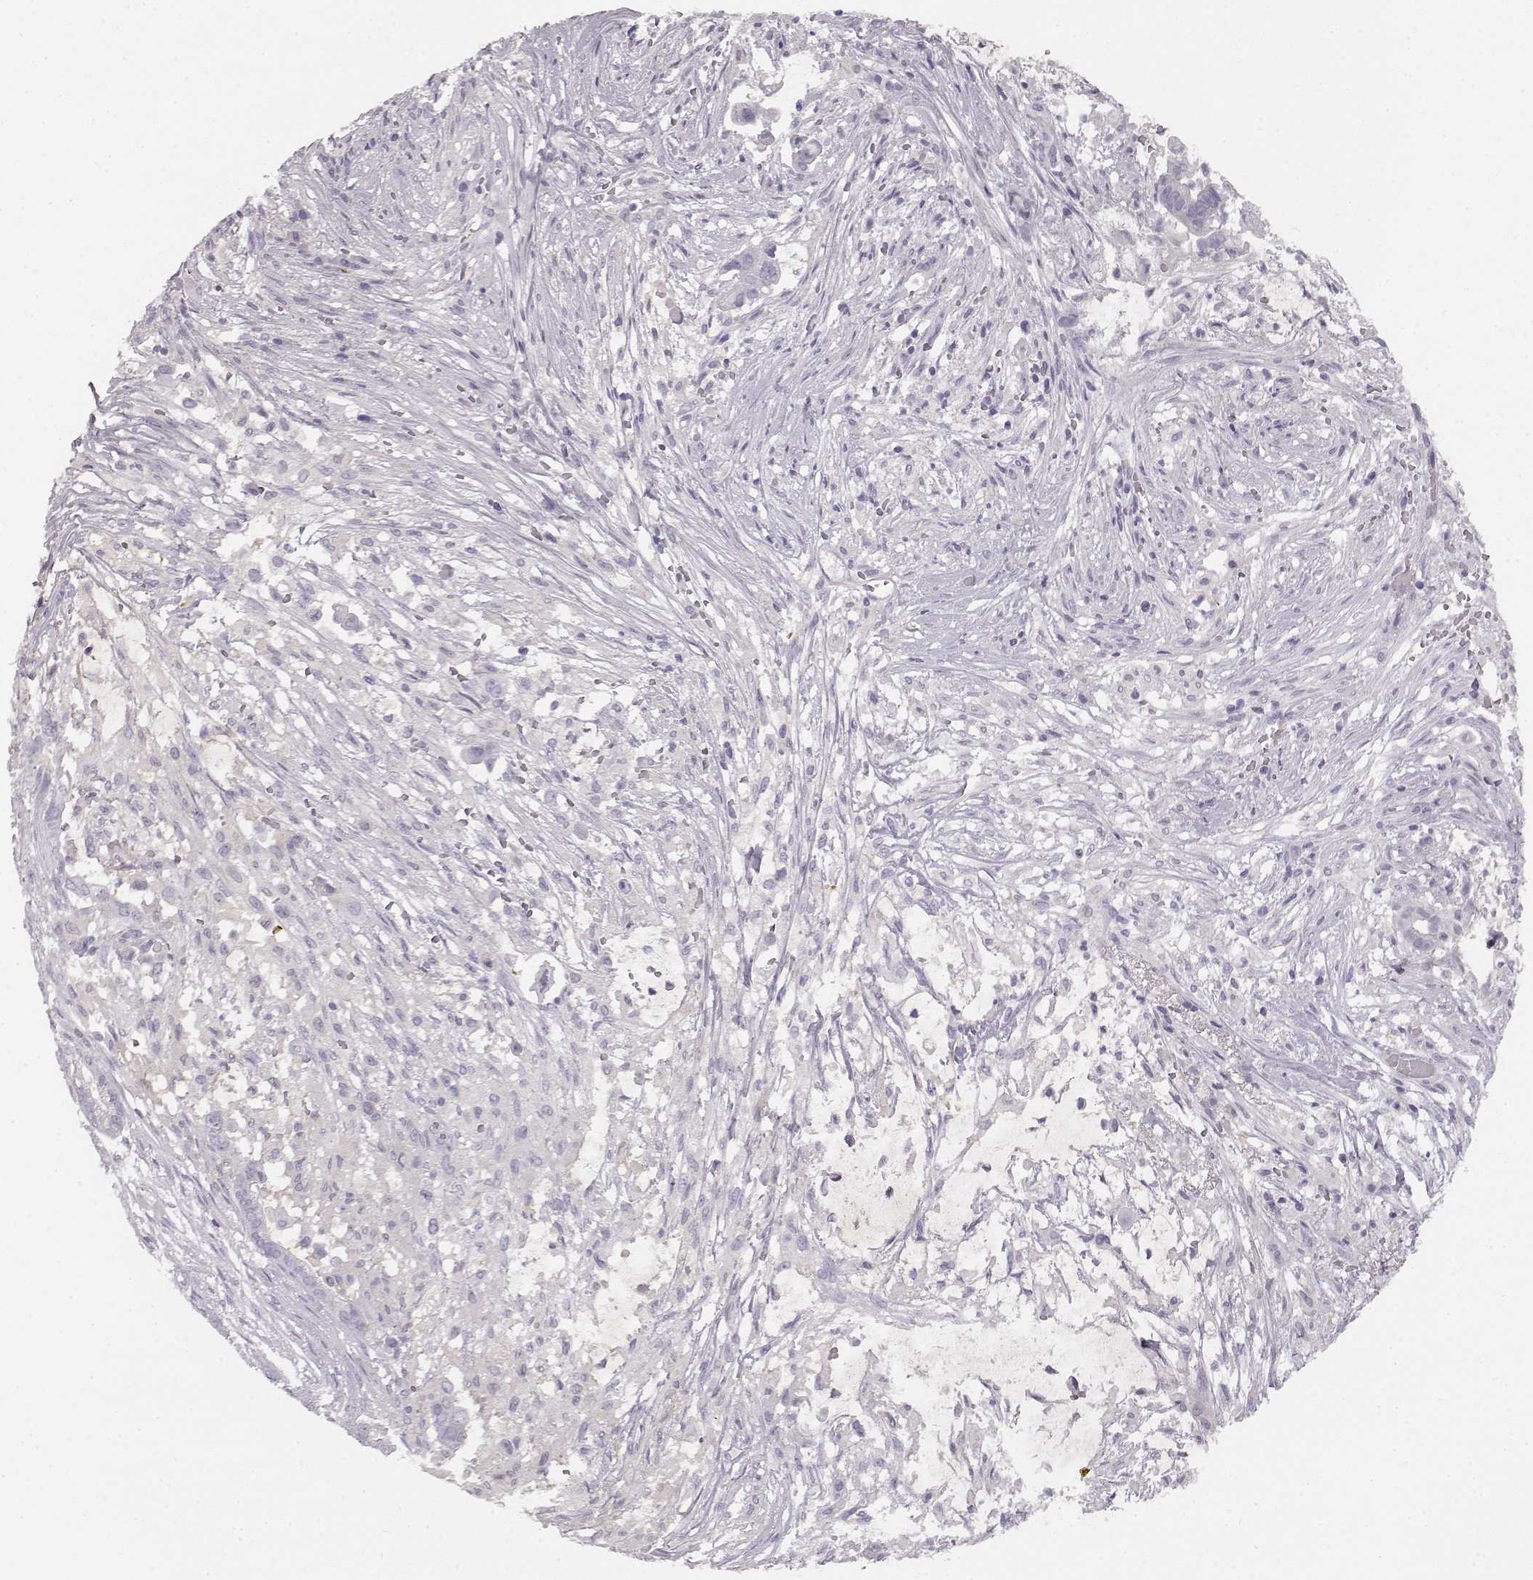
{"staining": {"intensity": "negative", "quantity": "none", "location": "none"}, "tissue": "pancreatic cancer", "cell_type": "Tumor cells", "image_type": "cancer", "snomed": [{"axis": "morphology", "description": "Adenocarcinoma, NOS"}, {"axis": "topography", "description": "Pancreas"}], "caption": "Immunohistochemistry of adenocarcinoma (pancreatic) shows no positivity in tumor cells.", "gene": "KIAA0319", "patient": {"sex": "male", "age": 61}}